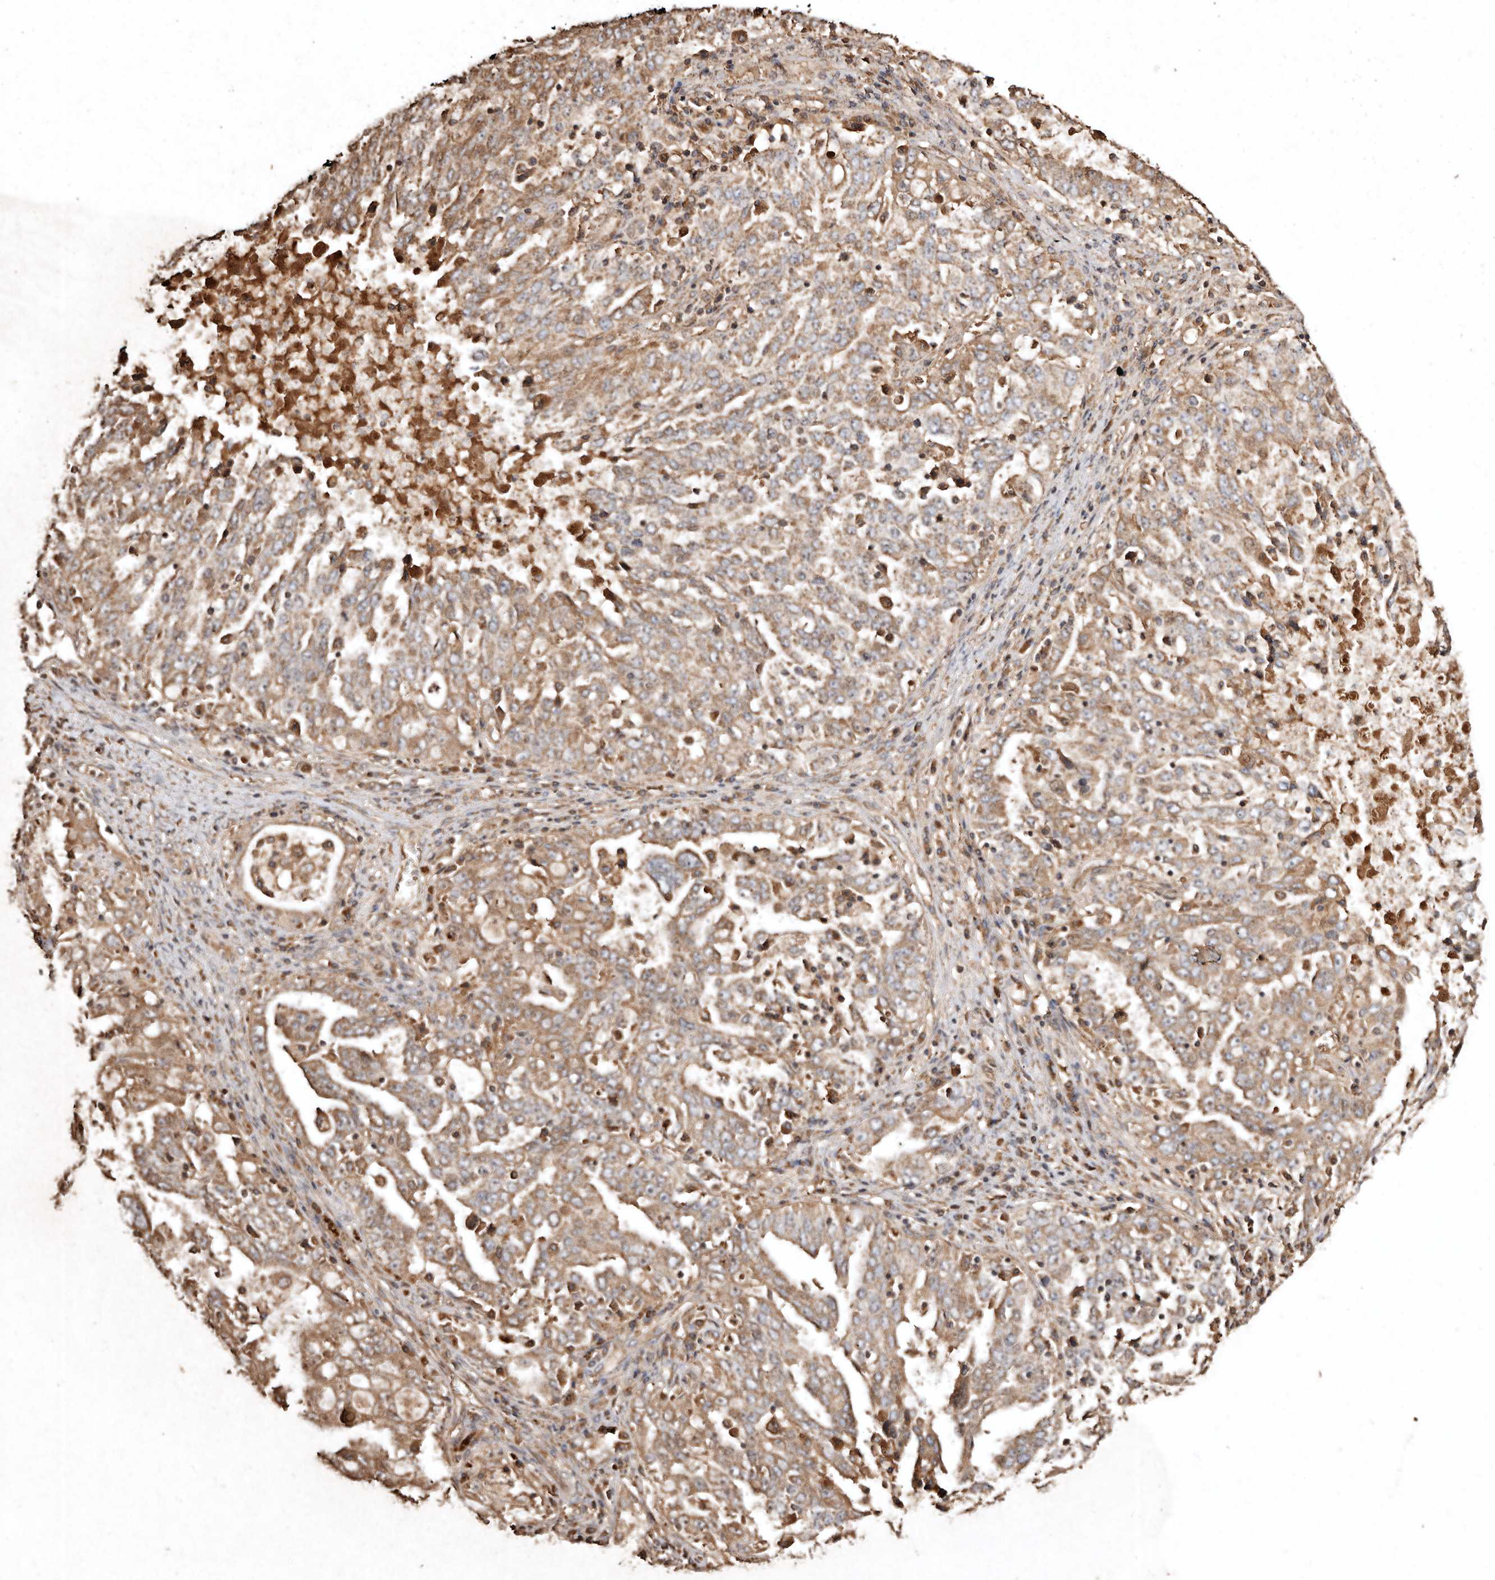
{"staining": {"intensity": "moderate", "quantity": ">75%", "location": "cytoplasmic/membranous"}, "tissue": "ovarian cancer", "cell_type": "Tumor cells", "image_type": "cancer", "snomed": [{"axis": "morphology", "description": "Carcinoma, endometroid"}, {"axis": "topography", "description": "Ovary"}], "caption": "Immunohistochemistry histopathology image of neoplastic tissue: ovarian cancer (endometroid carcinoma) stained using immunohistochemistry (IHC) shows medium levels of moderate protein expression localized specifically in the cytoplasmic/membranous of tumor cells, appearing as a cytoplasmic/membranous brown color.", "gene": "FARS2", "patient": {"sex": "female", "age": 62}}